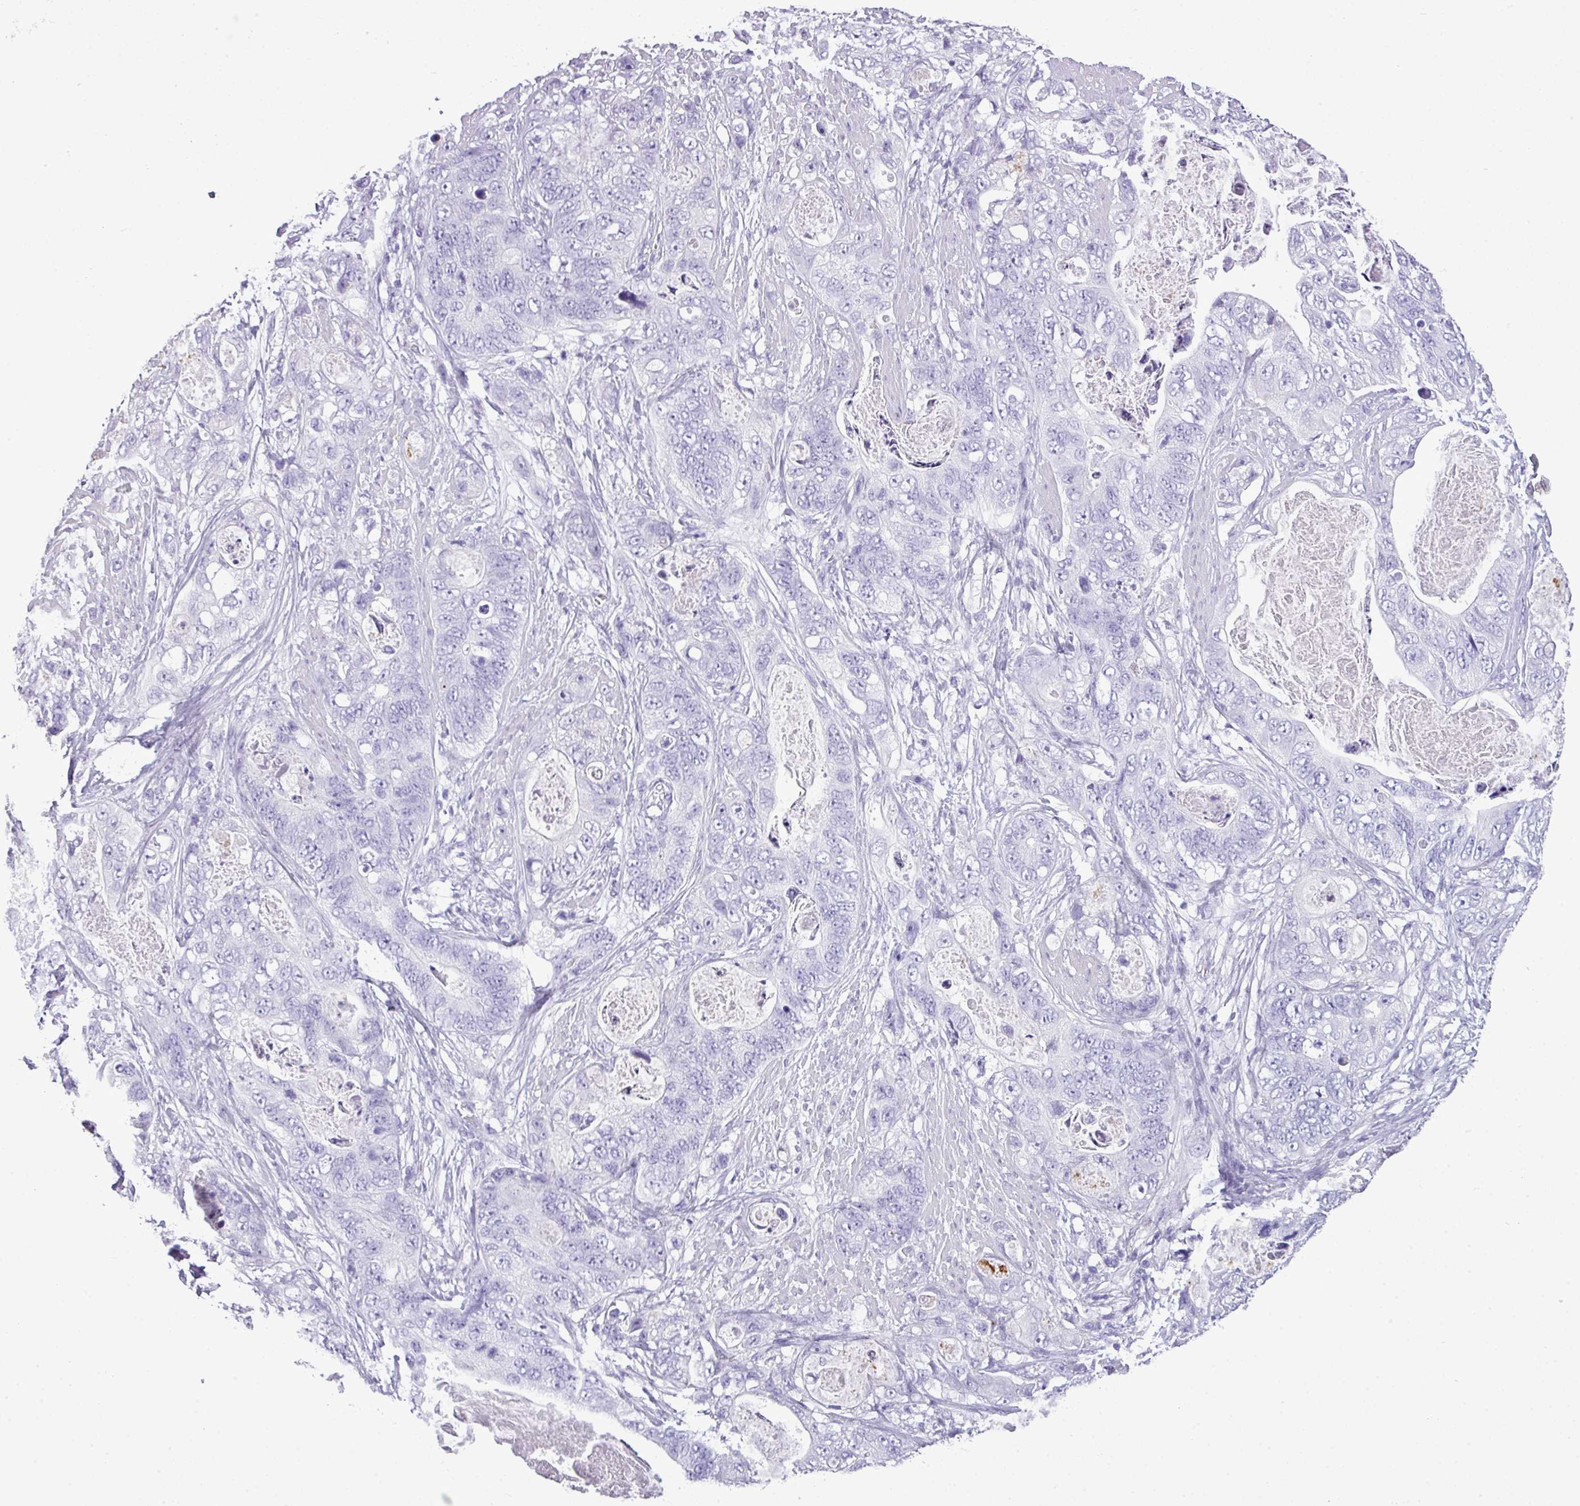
{"staining": {"intensity": "negative", "quantity": "none", "location": "none"}, "tissue": "stomach cancer", "cell_type": "Tumor cells", "image_type": "cancer", "snomed": [{"axis": "morphology", "description": "Adenocarcinoma, NOS"}, {"axis": "topography", "description": "Stomach"}], "caption": "DAB (3,3'-diaminobenzidine) immunohistochemical staining of human stomach cancer (adenocarcinoma) shows no significant expression in tumor cells.", "gene": "RBMXL2", "patient": {"sex": "female", "age": 89}}